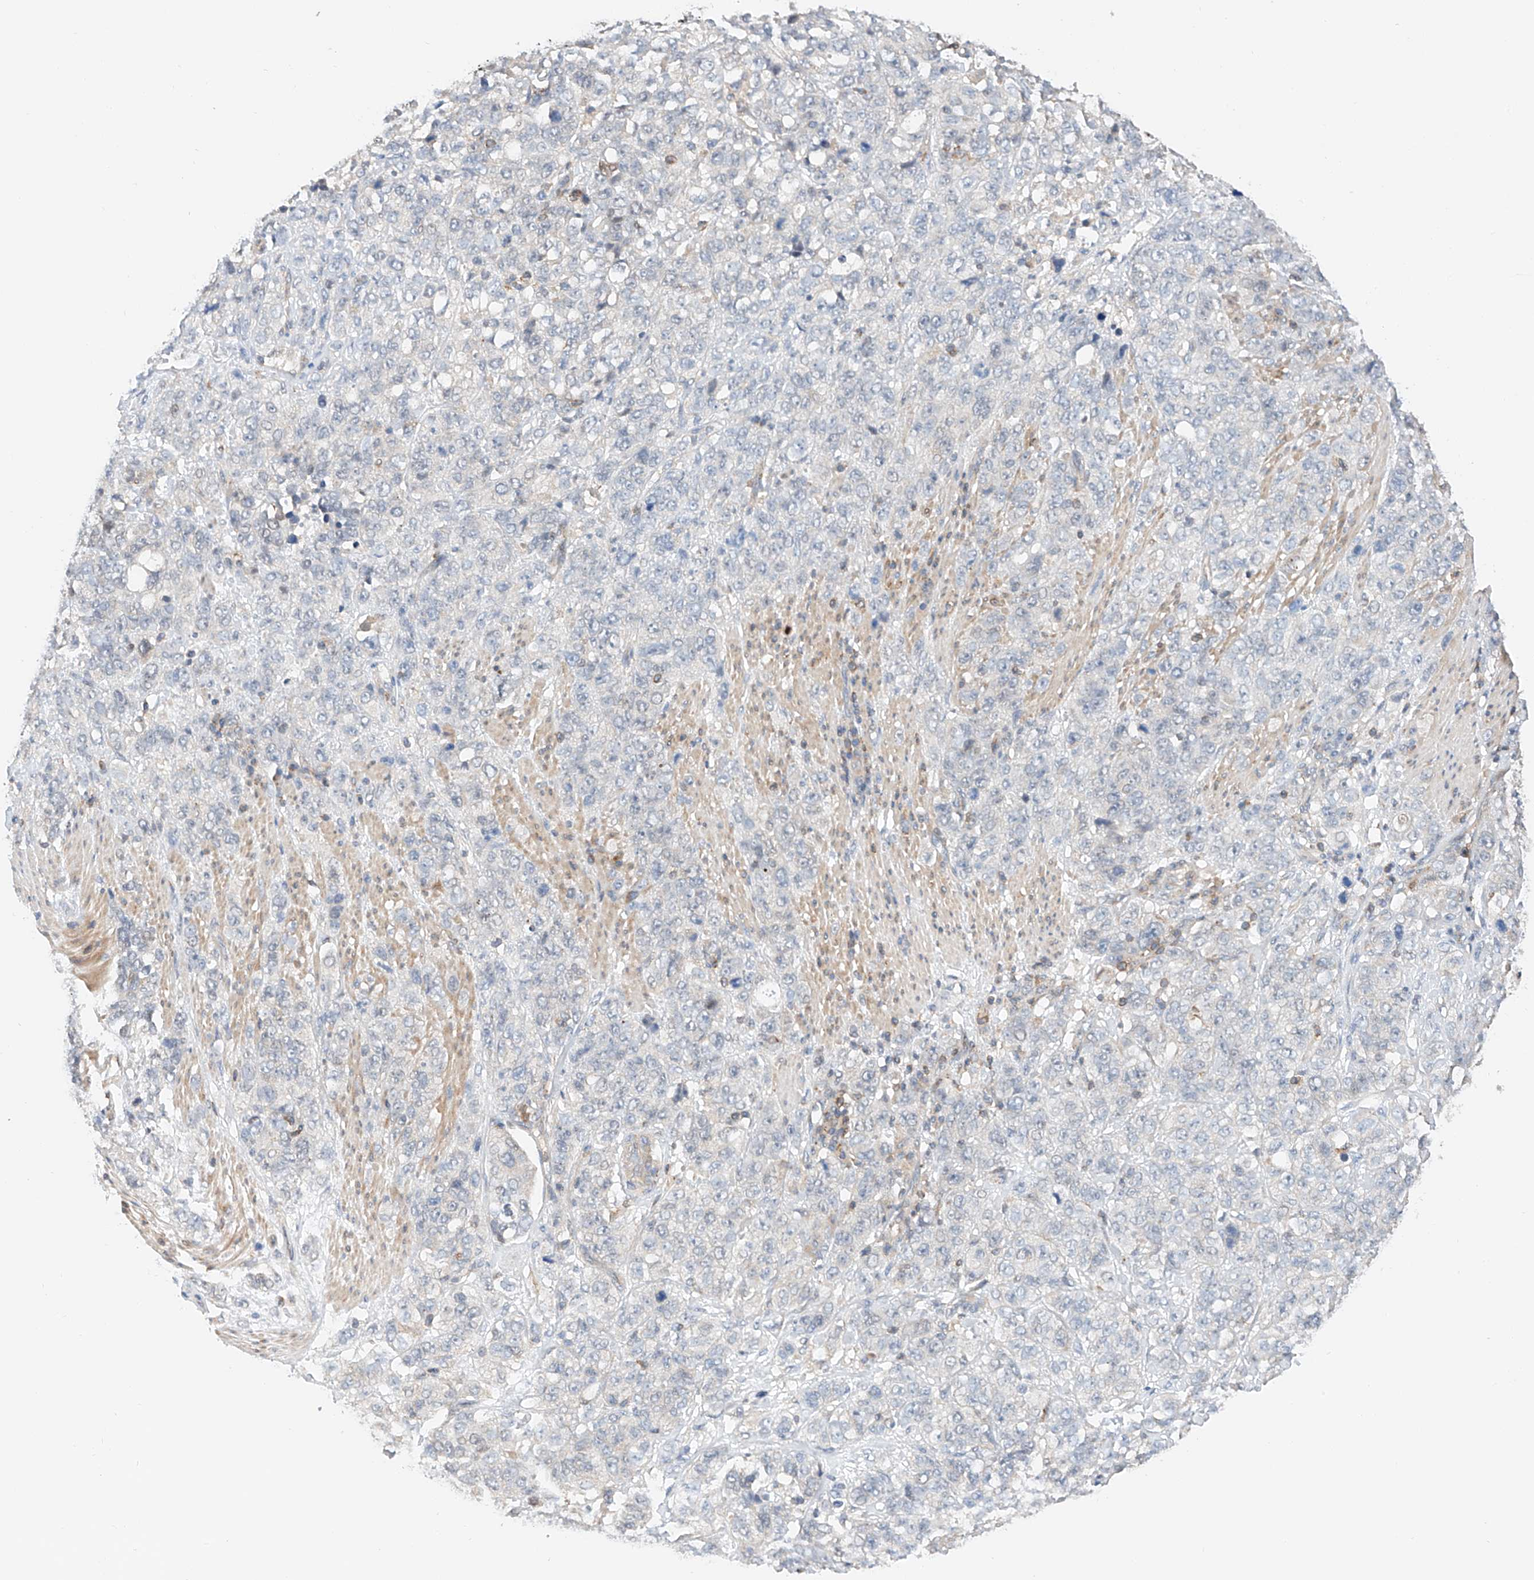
{"staining": {"intensity": "negative", "quantity": "none", "location": "none"}, "tissue": "stomach cancer", "cell_type": "Tumor cells", "image_type": "cancer", "snomed": [{"axis": "morphology", "description": "Adenocarcinoma, NOS"}, {"axis": "topography", "description": "Stomach"}], "caption": "Tumor cells are negative for brown protein staining in adenocarcinoma (stomach).", "gene": "MFN2", "patient": {"sex": "male", "age": 48}}